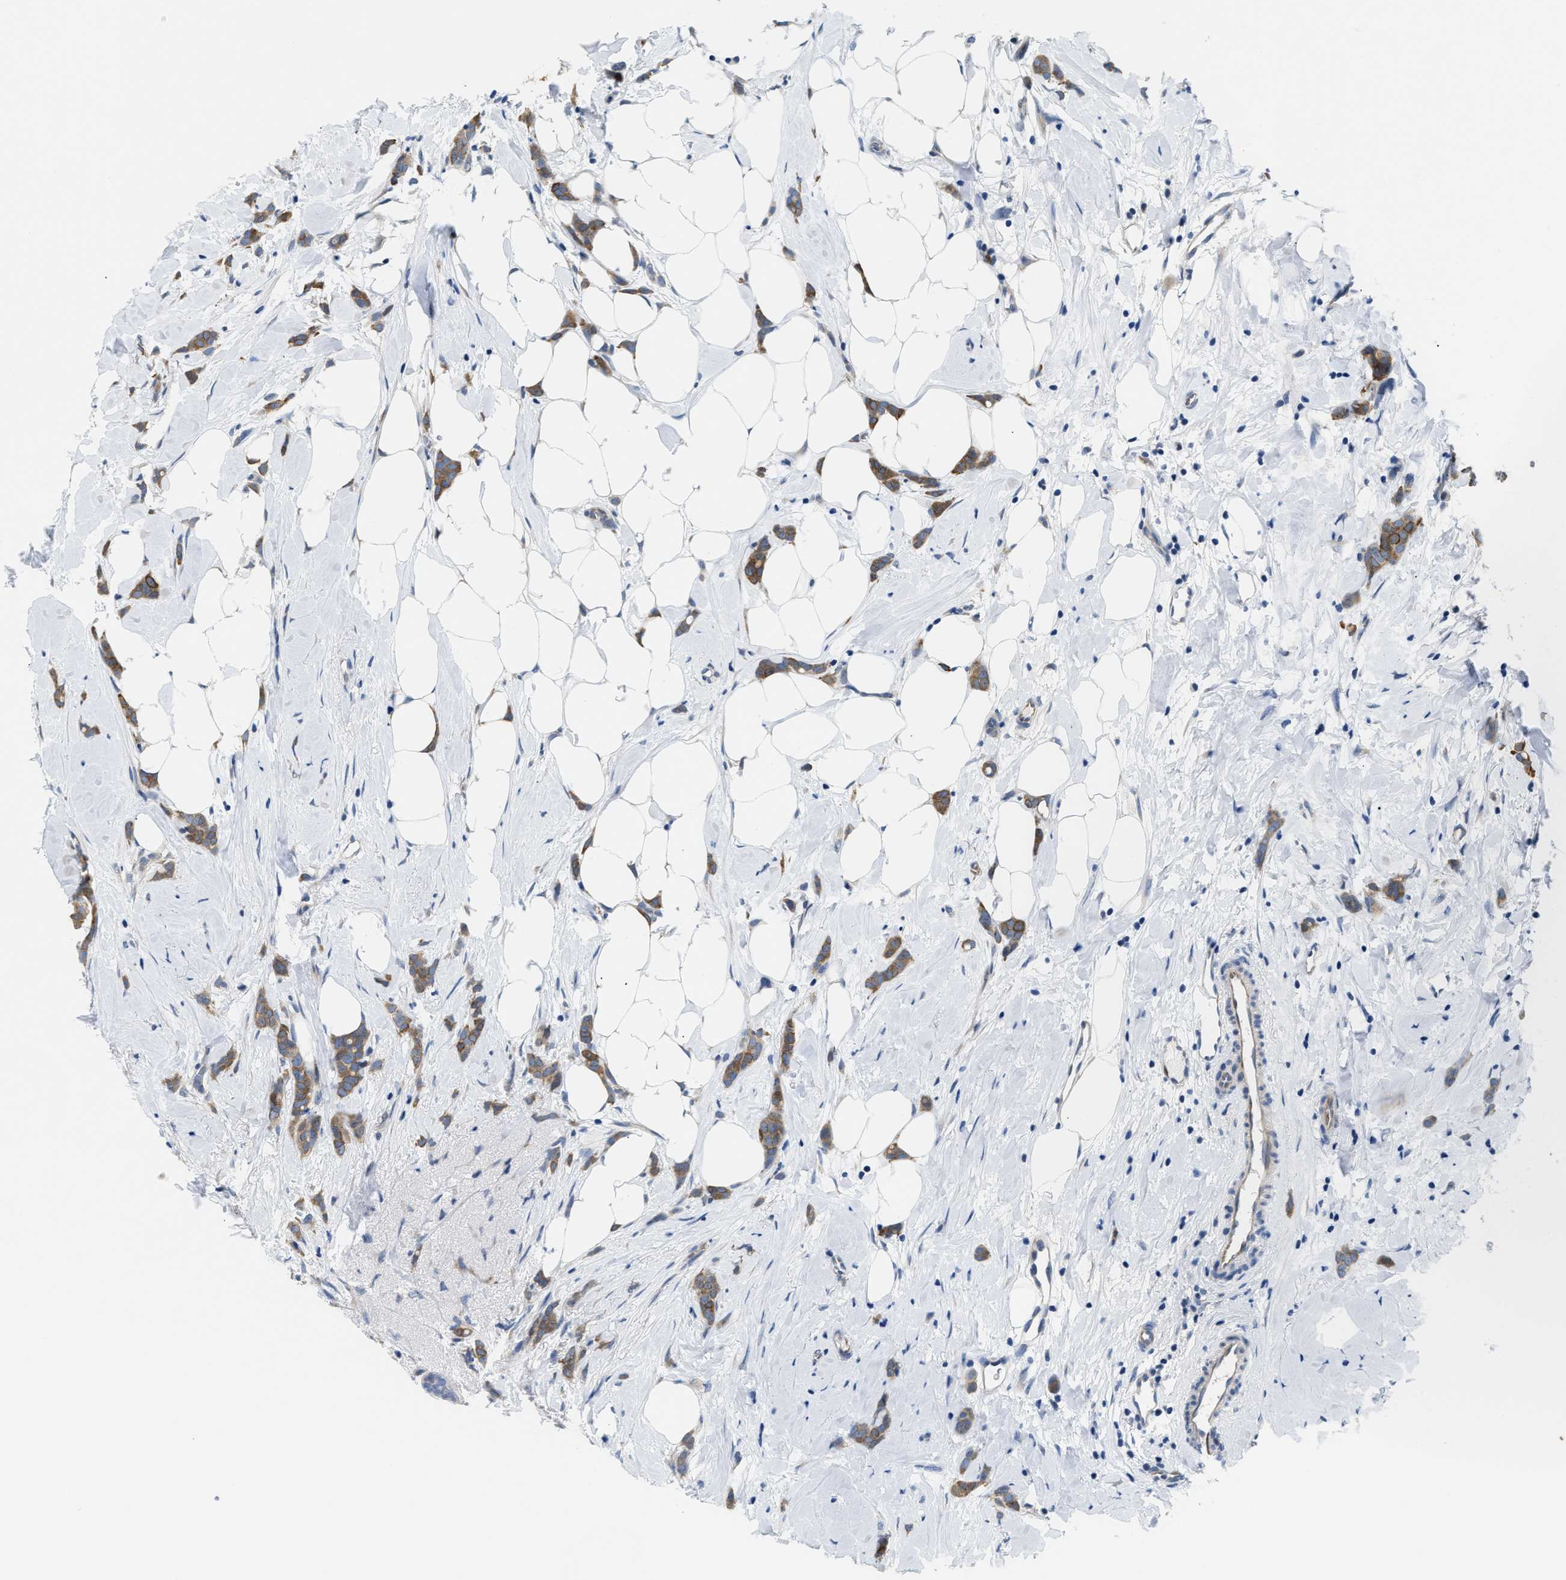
{"staining": {"intensity": "moderate", "quantity": ">75%", "location": "cytoplasmic/membranous"}, "tissue": "breast cancer", "cell_type": "Tumor cells", "image_type": "cancer", "snomed": [{"axis": "morphology", "description": "Lobular carcinoma, in situ"}, {"axis": "morphology", "description": "Lobular carcinoma"}, {"axis": "topography", "description": "Breast"}], "caption": "Immunohistochemical staining of human lobular carcinoma in situ (breast) exhibits moderate cytoplasmic/membranous protein positivity in about >75% of tumor cells.", "gene": "CLGN", "patient": {"sex": "female", "age": 41}}